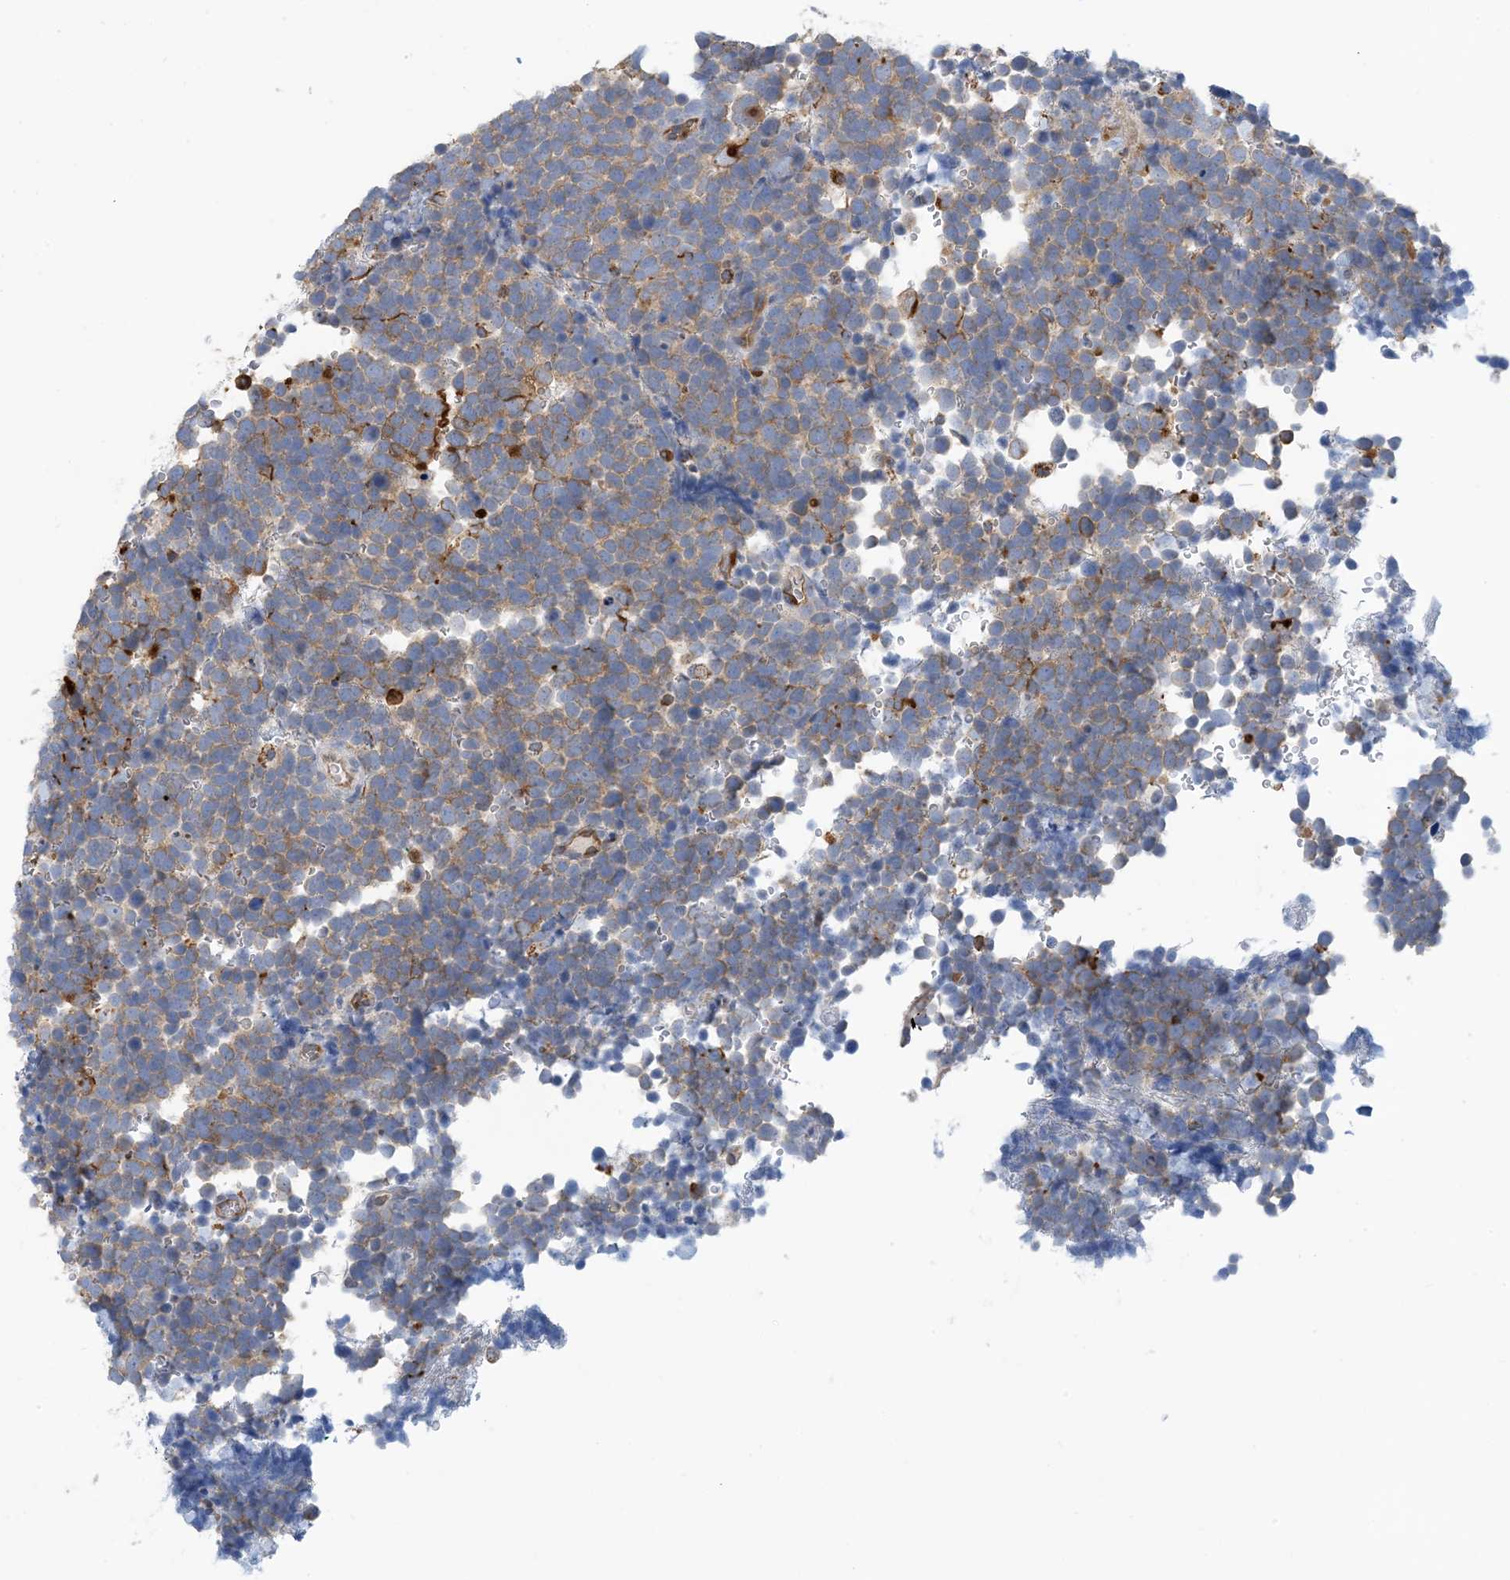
{"staining": {"intensity": "weak", "quantity": ">75%", "location": "cytoplasmic/membranous"}, "tissue": "urothelial cancer", "cell_type": "Tumor cells", "image_type": "cancer", "snomed": [{"axis": "morphology", "description": "Urothelial carcinoma, High grade"}, {"axis": "topography", "description": "Urinary bladder"}], "caption": "Immunohistochemical staining of human urothelial cancer reveals low levels of weak cytoplasmic/membranous positivity in about >75% of tumor cells. Nuclei are stained in blue.", "gene": "EIF2A", "patient": {"sex": "female", "age": 82}}